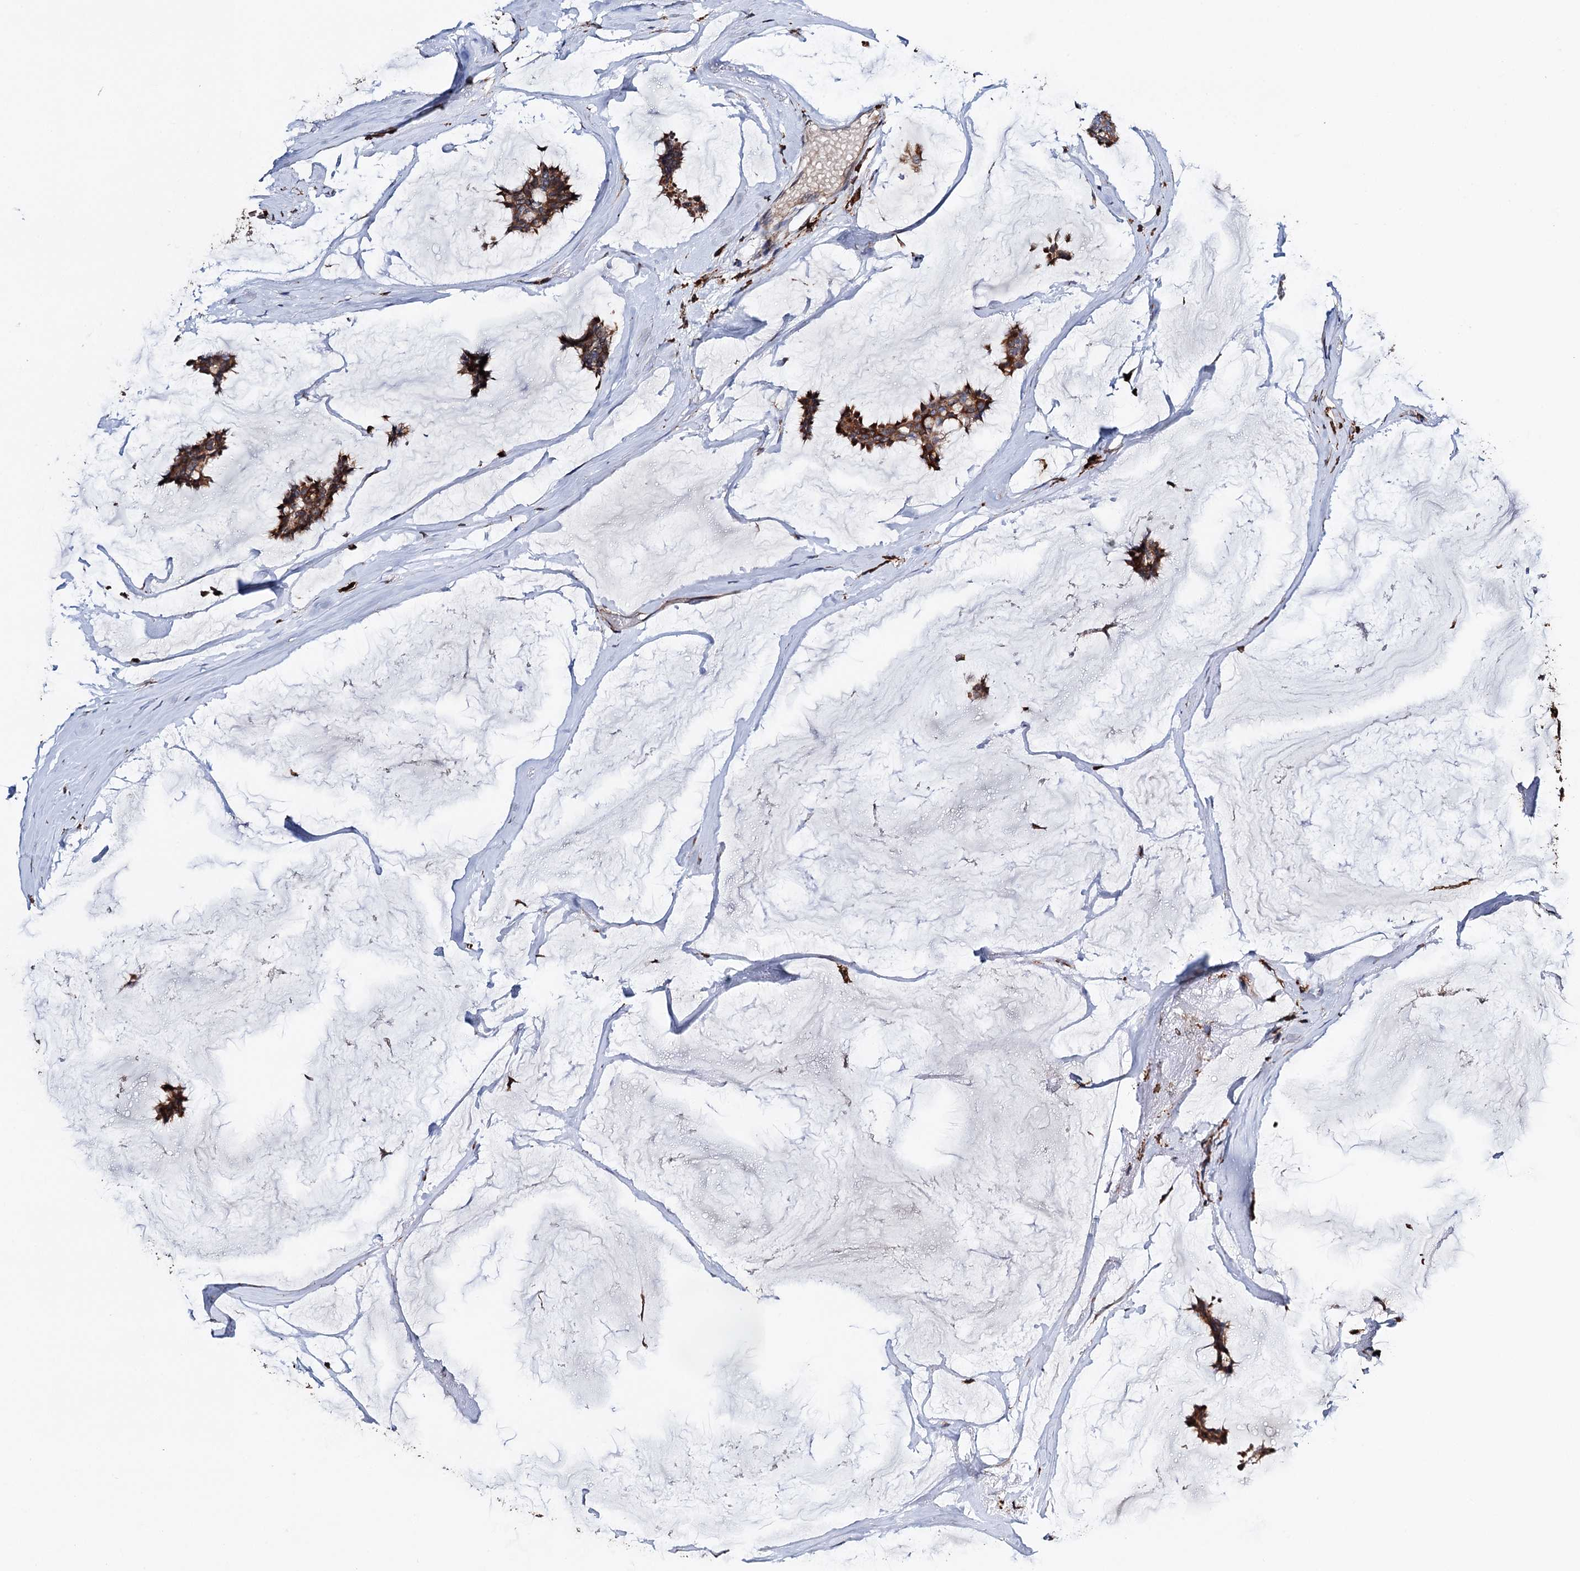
{"staining": {"intensity": "strong", "quantity": ">75%", "location": "cytoplasmic/membranous"}, "tissue": "breast cancer", "cell_type": "Tumor cells", "image_type": "cancer", "snomed": [{"axis": "morphology", "description": "Duct carcinoma"}, {"axis": "topography", "description": "Breast"}], "caption": "Protein expression analysis of breast intraductal carcinoma exhibits strong cytoplasmic/membranous expression in about >75% of tumor cells.", "gene": "ERP29", "patient": {"sex": "female", "age": 93}}